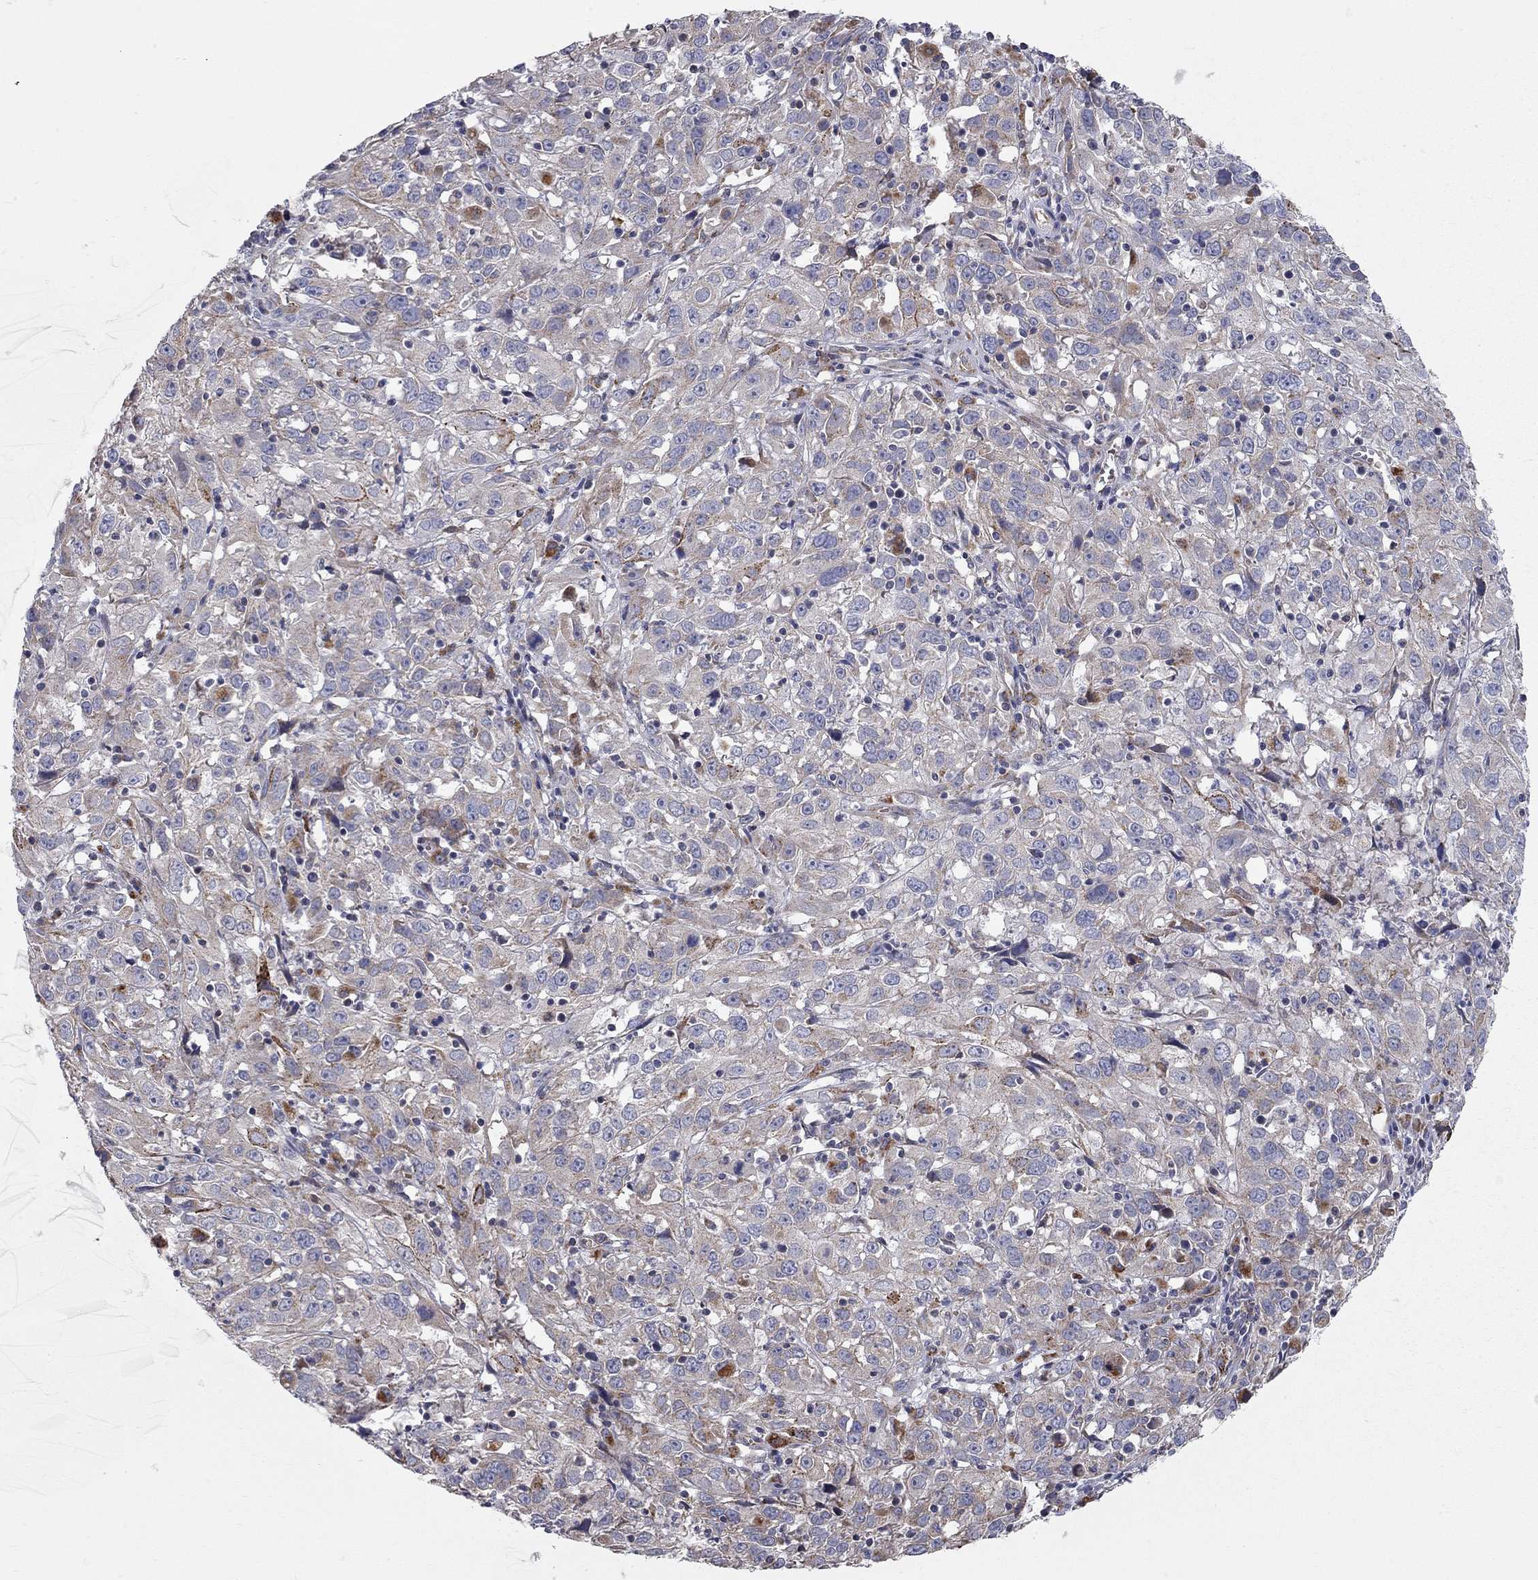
{"staining": {"intensity": "weak", "quantity": "25%-75%", "location": "cytoplasmic/membranous"}, "tissue": "cervical cancer", "cell_type": "Tumor cells", "image_type": "cancer", "snomed": [{"axis": "morphology", "description": "Squamous cell carcinoma, NOS"}, {"axis": "topography", "description": "Cervix"}], "caption": "Tumor cells demonstrate low levels of weak cytoplasmic/membranous positivity in about 25%-75% of cells in human squamous cell carcinoma (cervical).", "gene": "KANSL1L", "patient": {"sex": "female", "age": 32}}